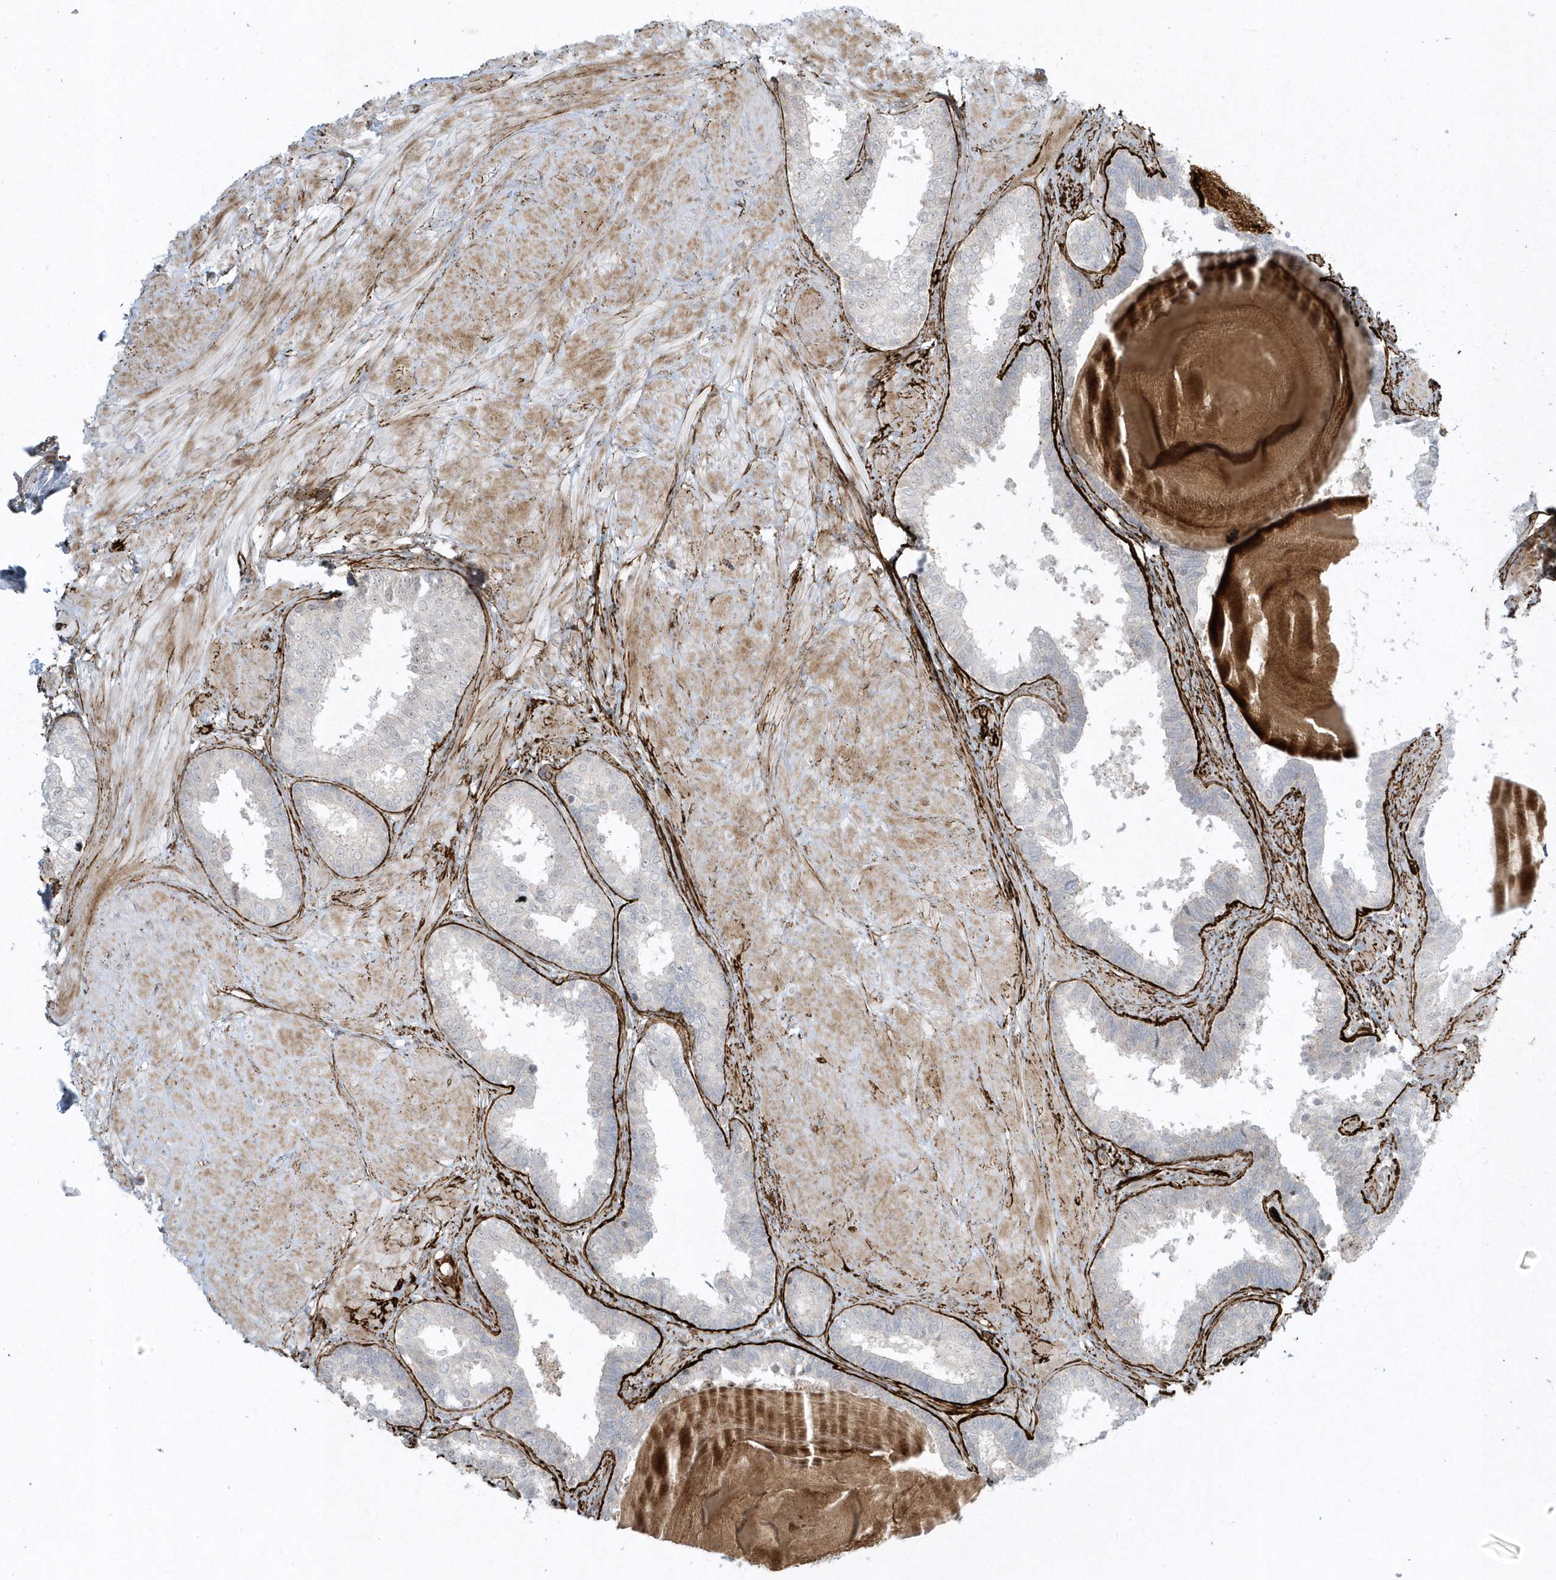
{"staining": {"intensity": "weak", "quantity": "<25%", "location": "cytoplasmic/membranous"}, "tissue": "prostate", "cell_type": "Glandular cells", "image_type": "normal", "snomed": [{"axis": "morphology", "description": "Normal tissue, NOS"}, {"axis": "topography", "description": "Prostate"}], "caption": "IHC histopathology image of unremarkable prostate stained for a protein (brown), which demonstrates no positivity in glandular cells.", "gene": "MASP2", "patient": {"sex": "male", "age": 48}}